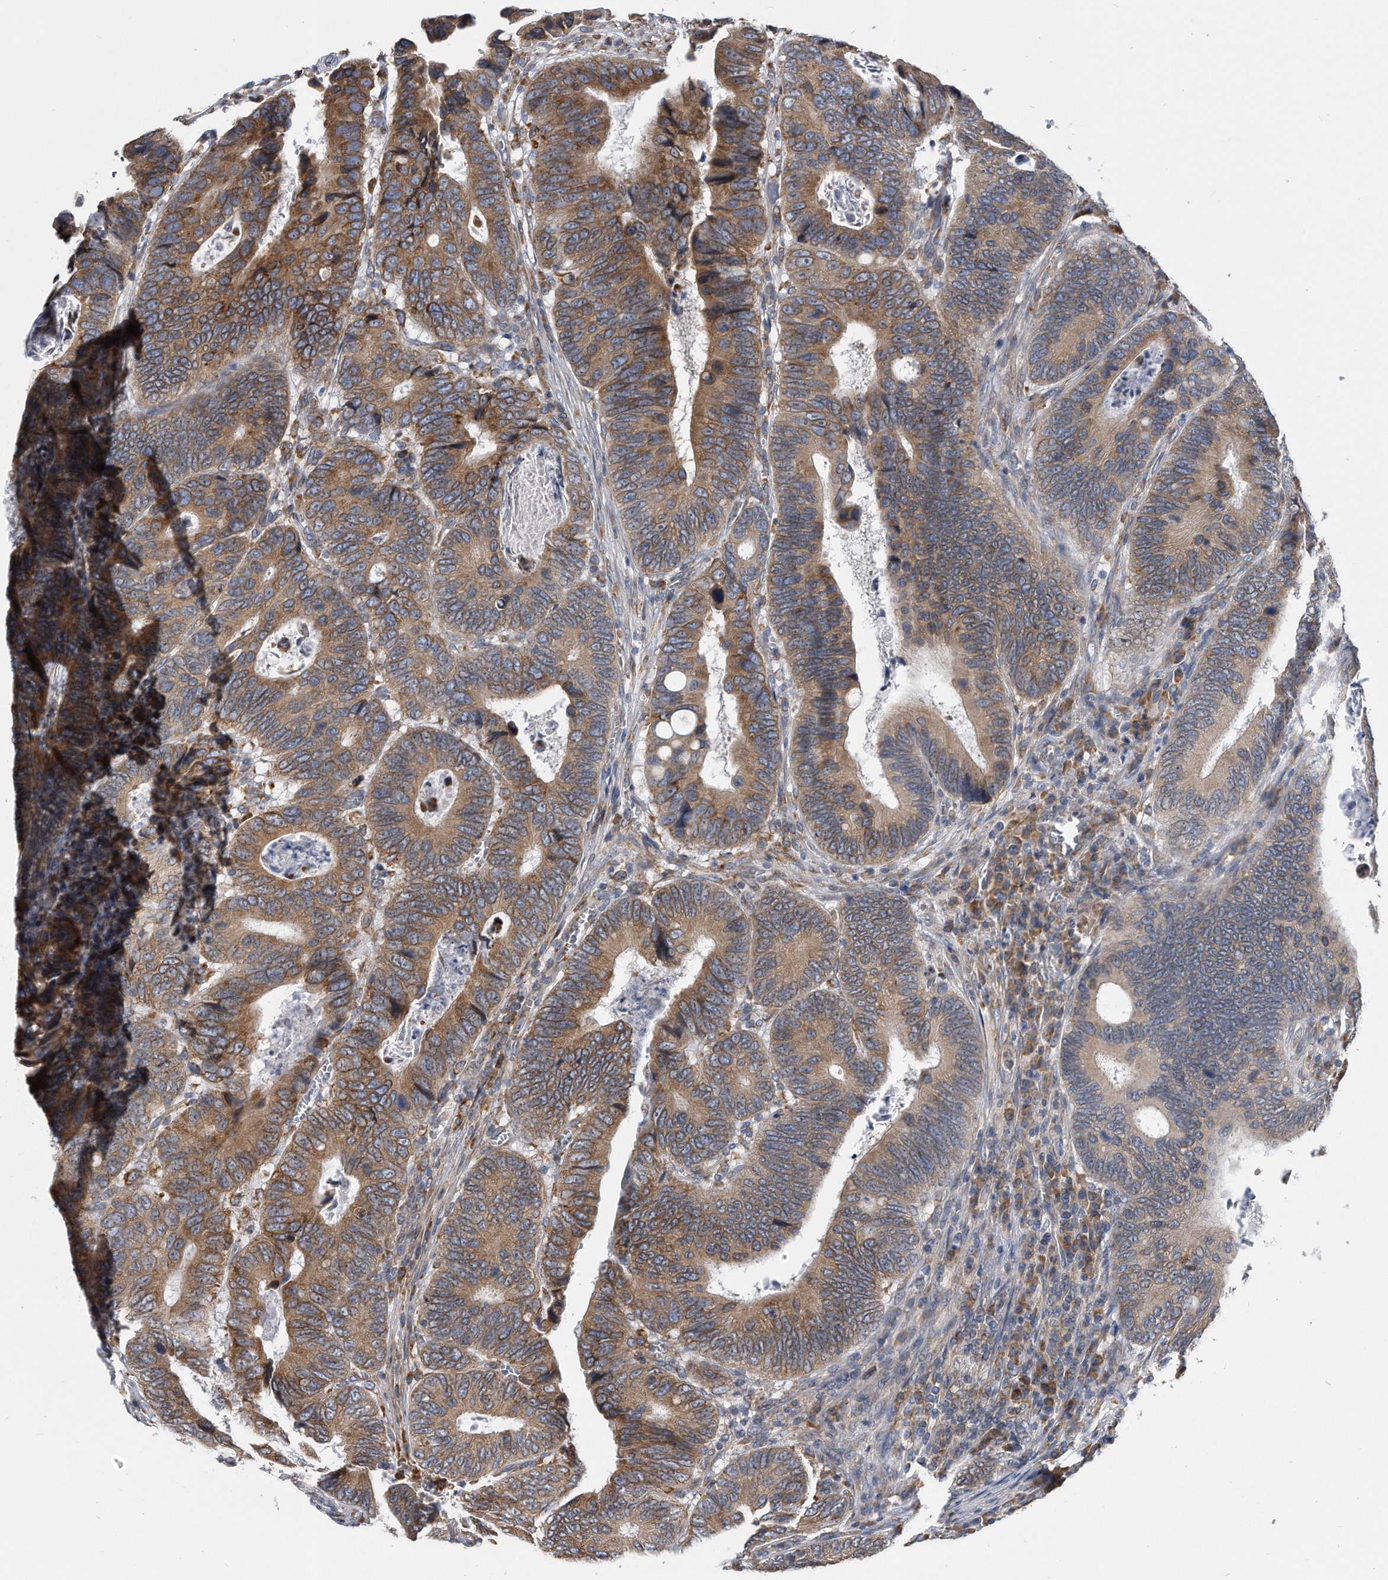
{"staining": {"intensity": "moderate", "quantity": ">75%", "location": "cytoplasmic/membranous"}, "tissue": "colorectal cancer", "cell_type": "Tumor cells", "image_type": "cancer", "snomed": [{"axis": "morphology", "description": "Adenocarcinoma, NOS"}, {"axis": "topography", "description": "Colon"}], "caption": "Protein staining shows moderate cytoplasmic/membranous positivity in about >75% of tumor cells in colorectal cancer (adenocarcinoma).", "gene": "CCDC47", "patient": {"sex": "male", "age": 72}}